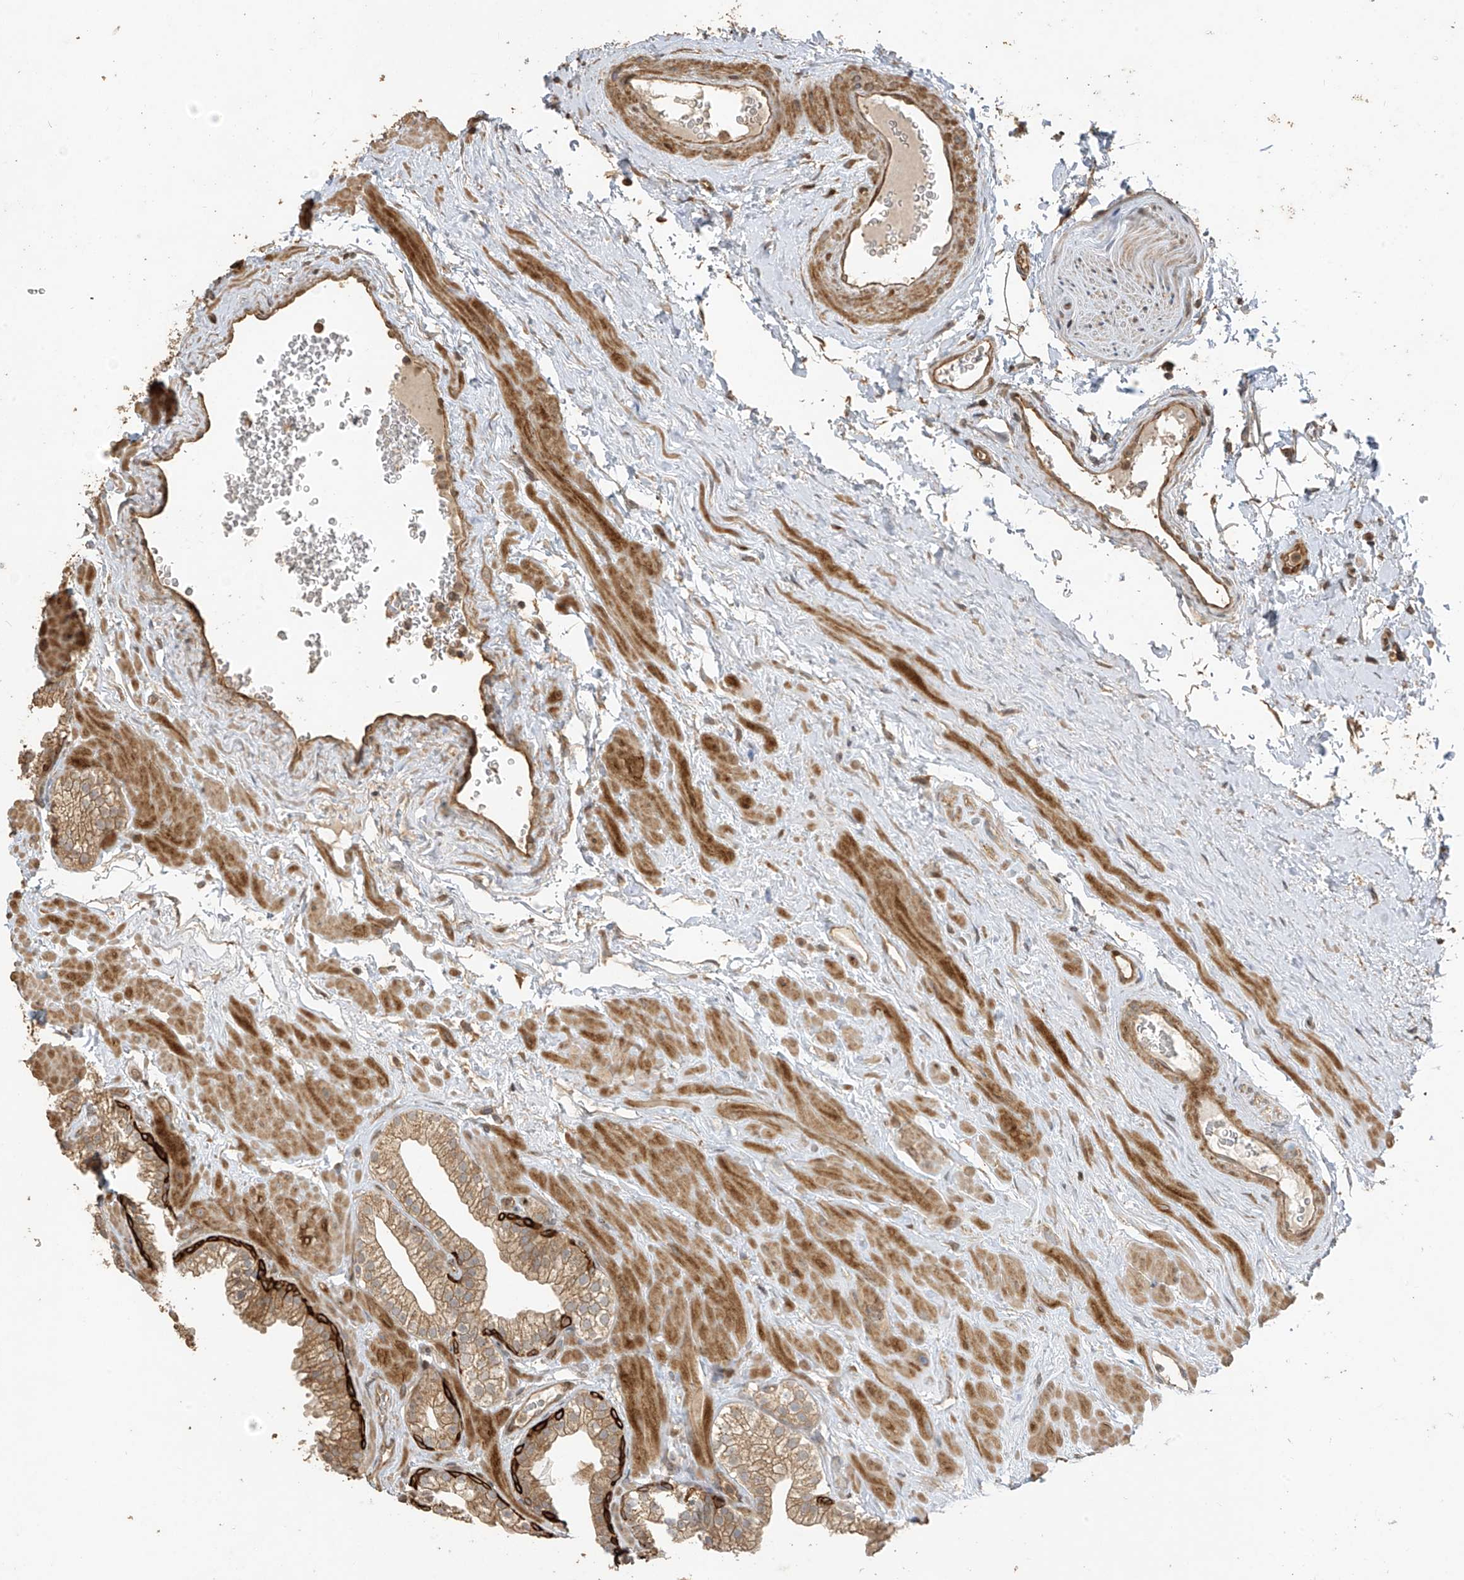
{"staining": {"intensity": "strong", "quantity": "<25%", "location": "cytoplasmic/membranous"}, "tissue": "prostate", "cell_type": "Glandular cells", "image_type": "normal", "snomed": [{"axis": "morphology", "description": "Normal tissue, NOS"}, {"axis": "morphology", "description": "Urothelial carcinoma, Low grade"}, {"axis": "topography", "description": "Urinary bladder"}, {"axis": "topography", "description": "Prostate"}], "caption": "There is medium levels of strong cytoplasmic/membranous positivity in glandular cells of benign prostate, as demonstrated by immunohistochemical staining (brown color).", "gene": "ZNF653", "patient": {"sex": "male", "age": 60}}